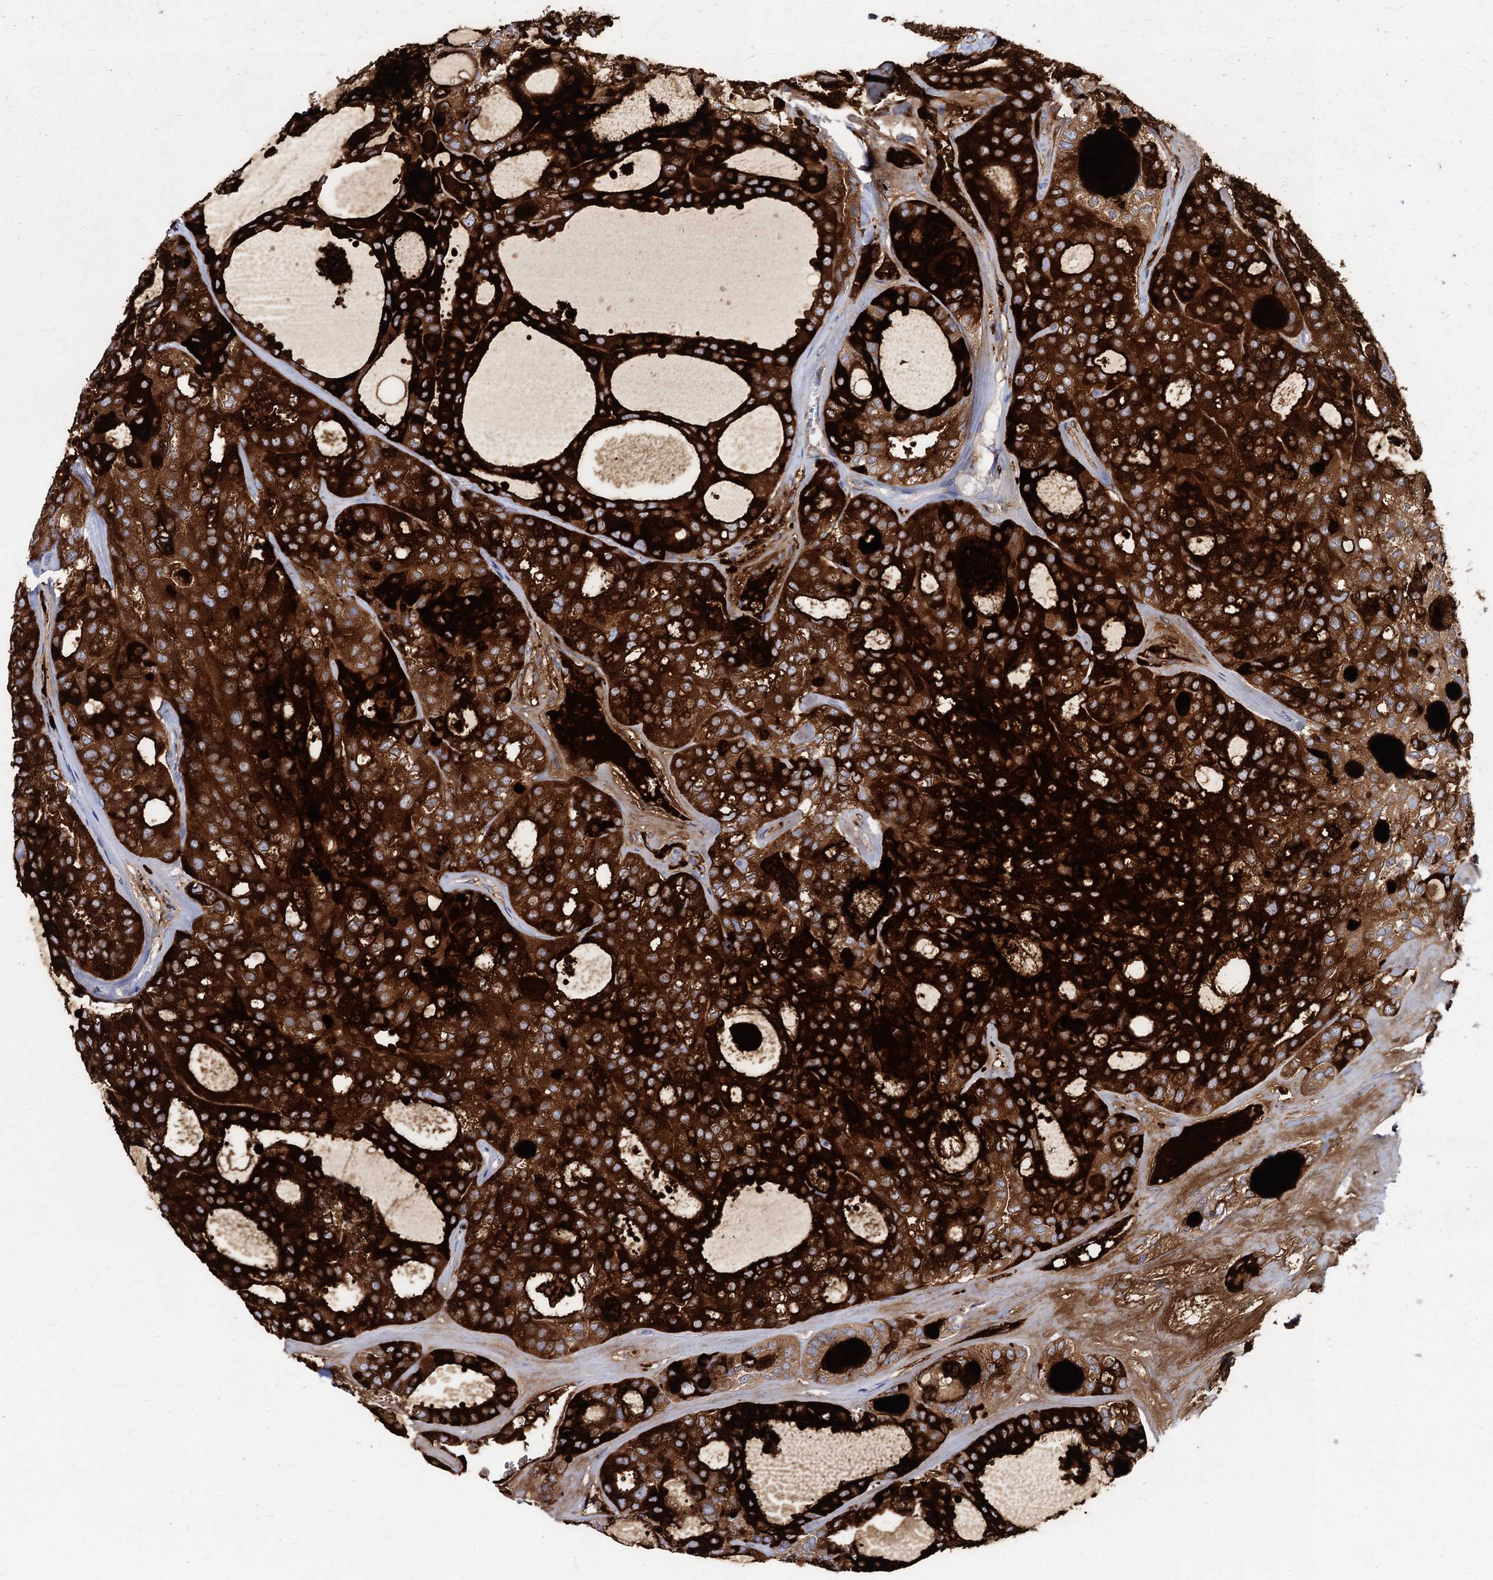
{"staining": {"intensity": "strong", "quantity": ">75%", "location": "cytoplasmic/membranous"}, "tissue": "thyroid cancer", "cell_type": "Tumor cells", "image_type": "cancer", "snomed": [{"axis": "morphology", "description": "Follicular adenoma carcinoma, NOS"}, {"axis": "topography", "description": "Thyroid gland"}], "caption": "Human thyroid cancer stained with a brown dye exhibits strong cytoplasmic/membranous positive positivity in approximately >75% of tumor cells.", "gene": "ANKS3", "patient": {"sex": "male", "age": 75}}